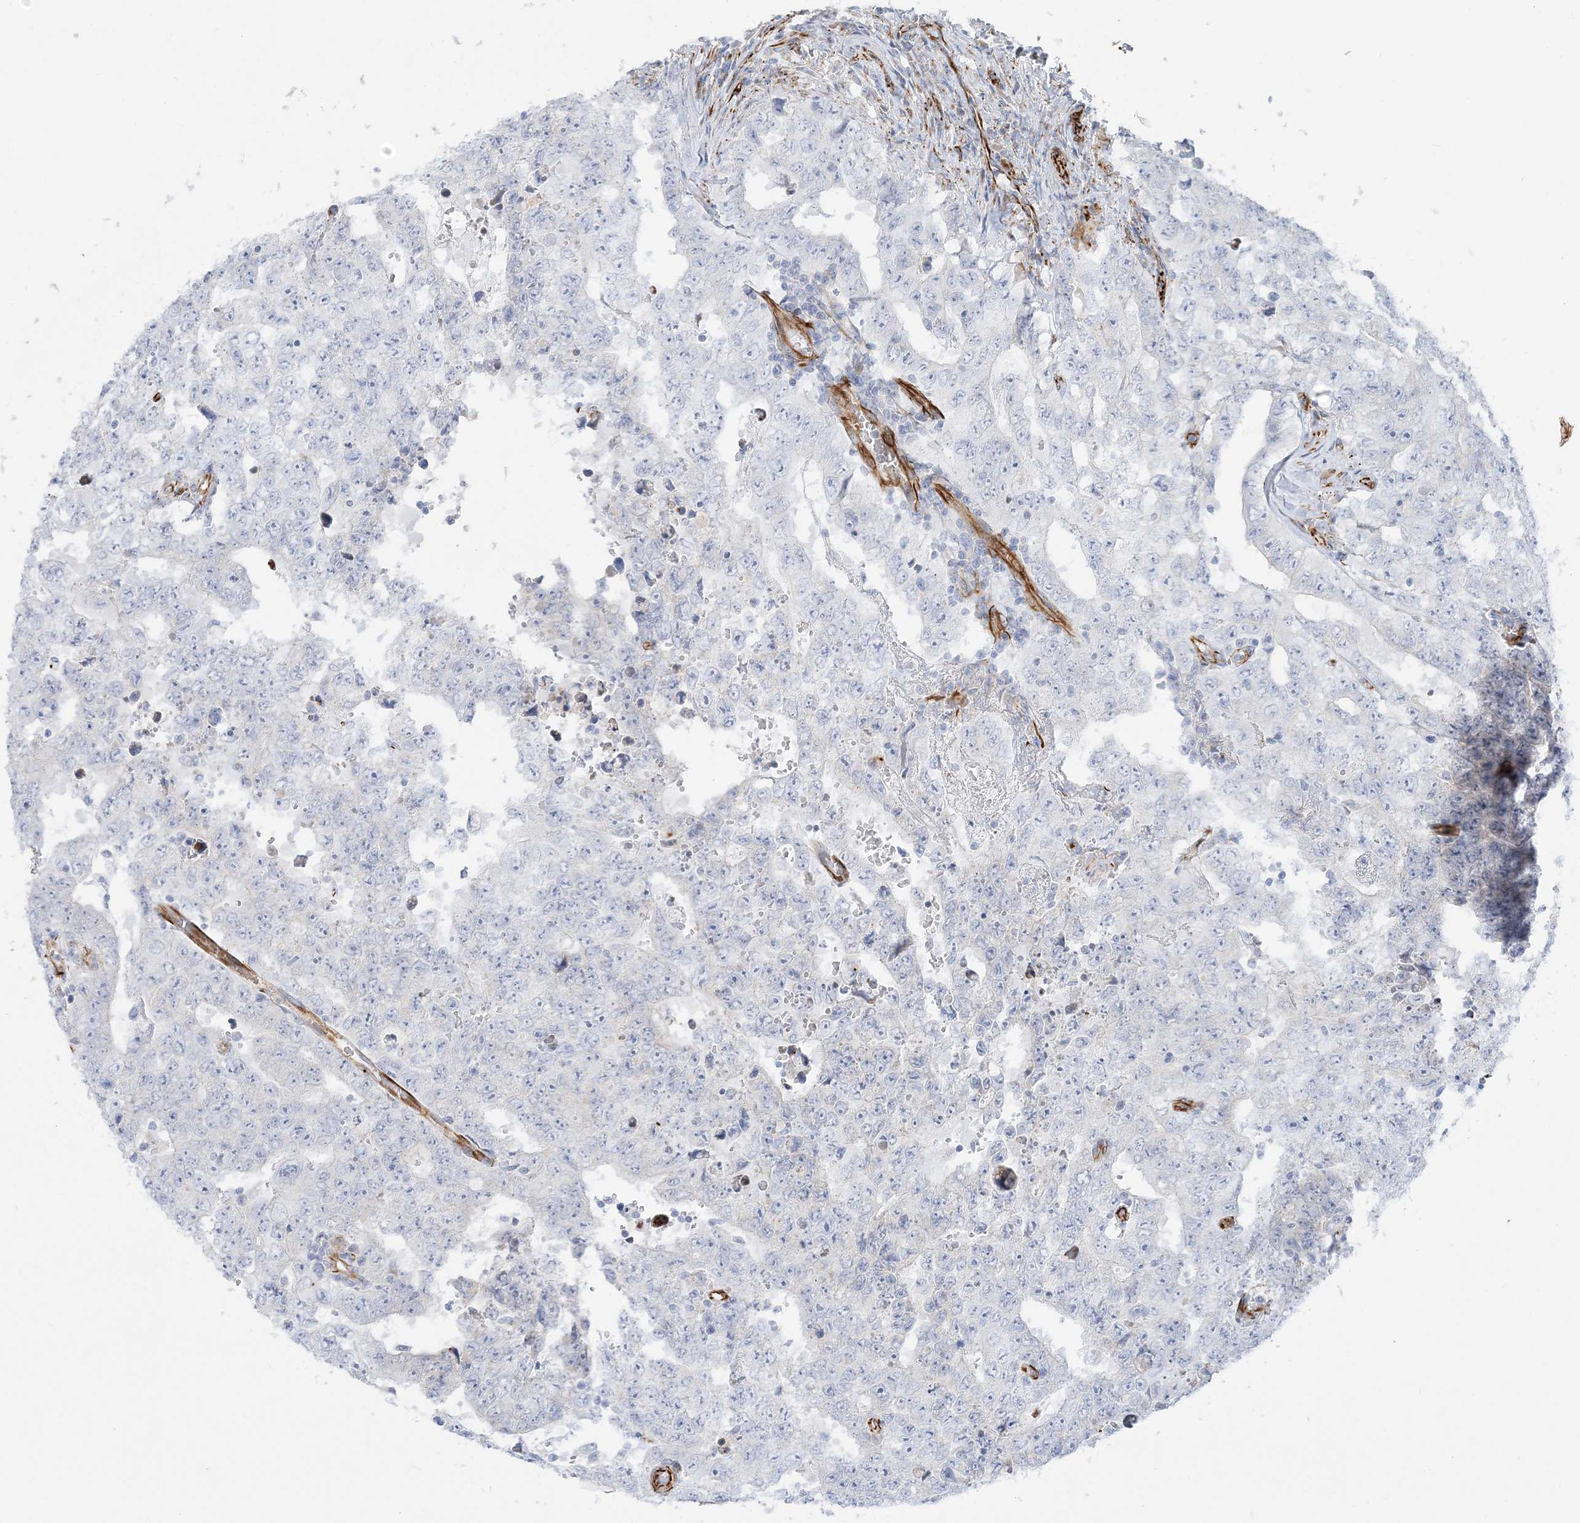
{"staining": {"intensity": "negative", "quantity": "none", "location": "none"}, "tissue": "testis cancer", "cell_type": "Tumor cells", "image_type": "cancer", "snomed": [{"axis": "morphology", "description": "Seminoma, NOS"}, {"axis": "morphology", "description": "Carcinoma, Embryonal, NOS"}, {"axis": "topography", "description": "Testis"}], "caption": "Testis embryonal carcinoma stained for a protein using immunohistochemistry (IHC) demonstrates no staining tumor cells.", "gene": "PPIL6", "patient": {"sex": "male", "age": 43}}